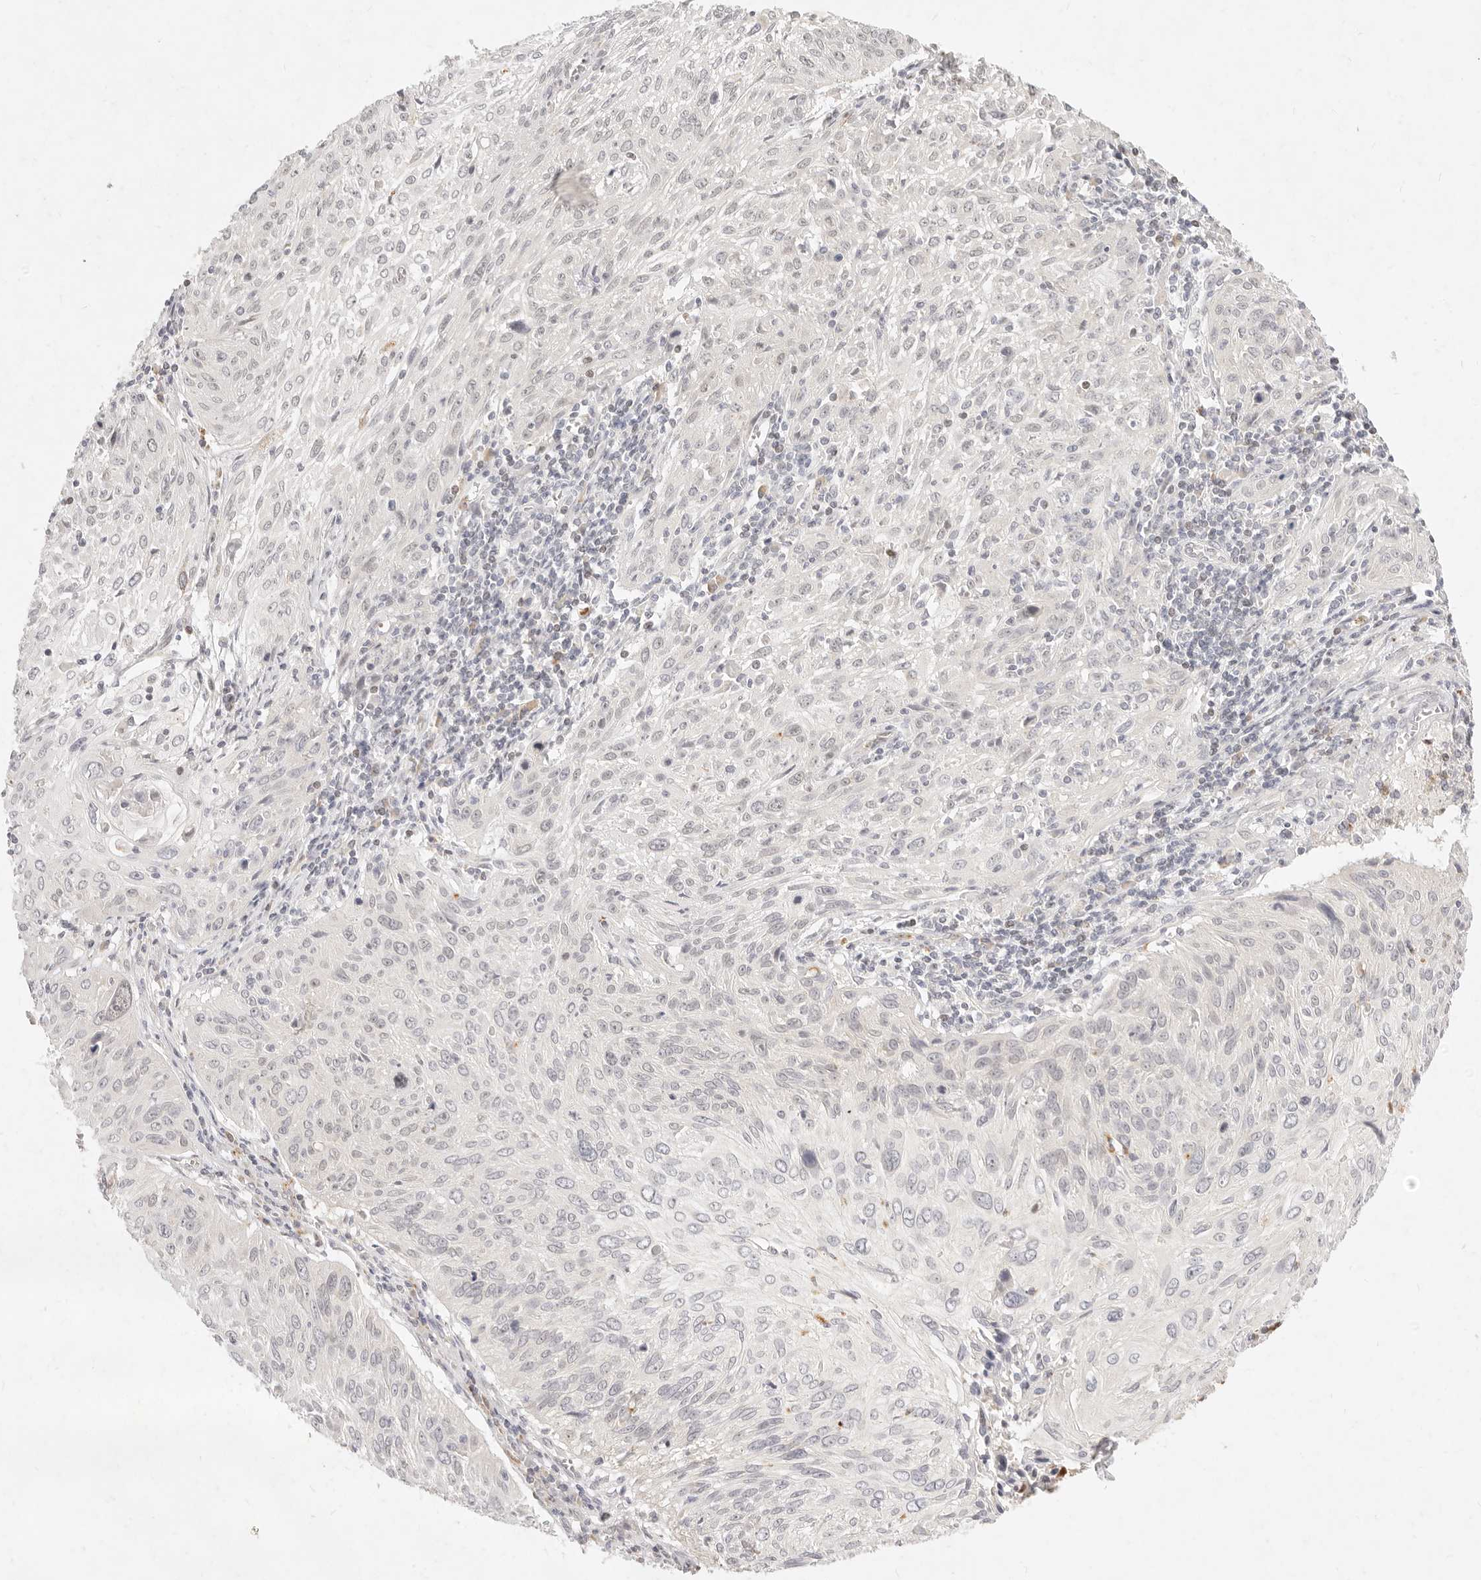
{"staining": {"intensity": "negative", "quantity": "none", "location": "none"}, "tissue": "cervical cancer", "cell_type": "Tumor cells", "image_type": "cancer", "snomed": [{"axis": "morphology", "description": "Squamous cell carcinoma, NOS"}, {"axis": "topography", "description": "Cervix"}], "caption": "This is a micrograph of immunohistochemistry (IHC) staining of cervical cancer, which shows no positivity in tumor cells.", "gene": "ASCL3", "patient": {"sex": "female", "age": 51}}